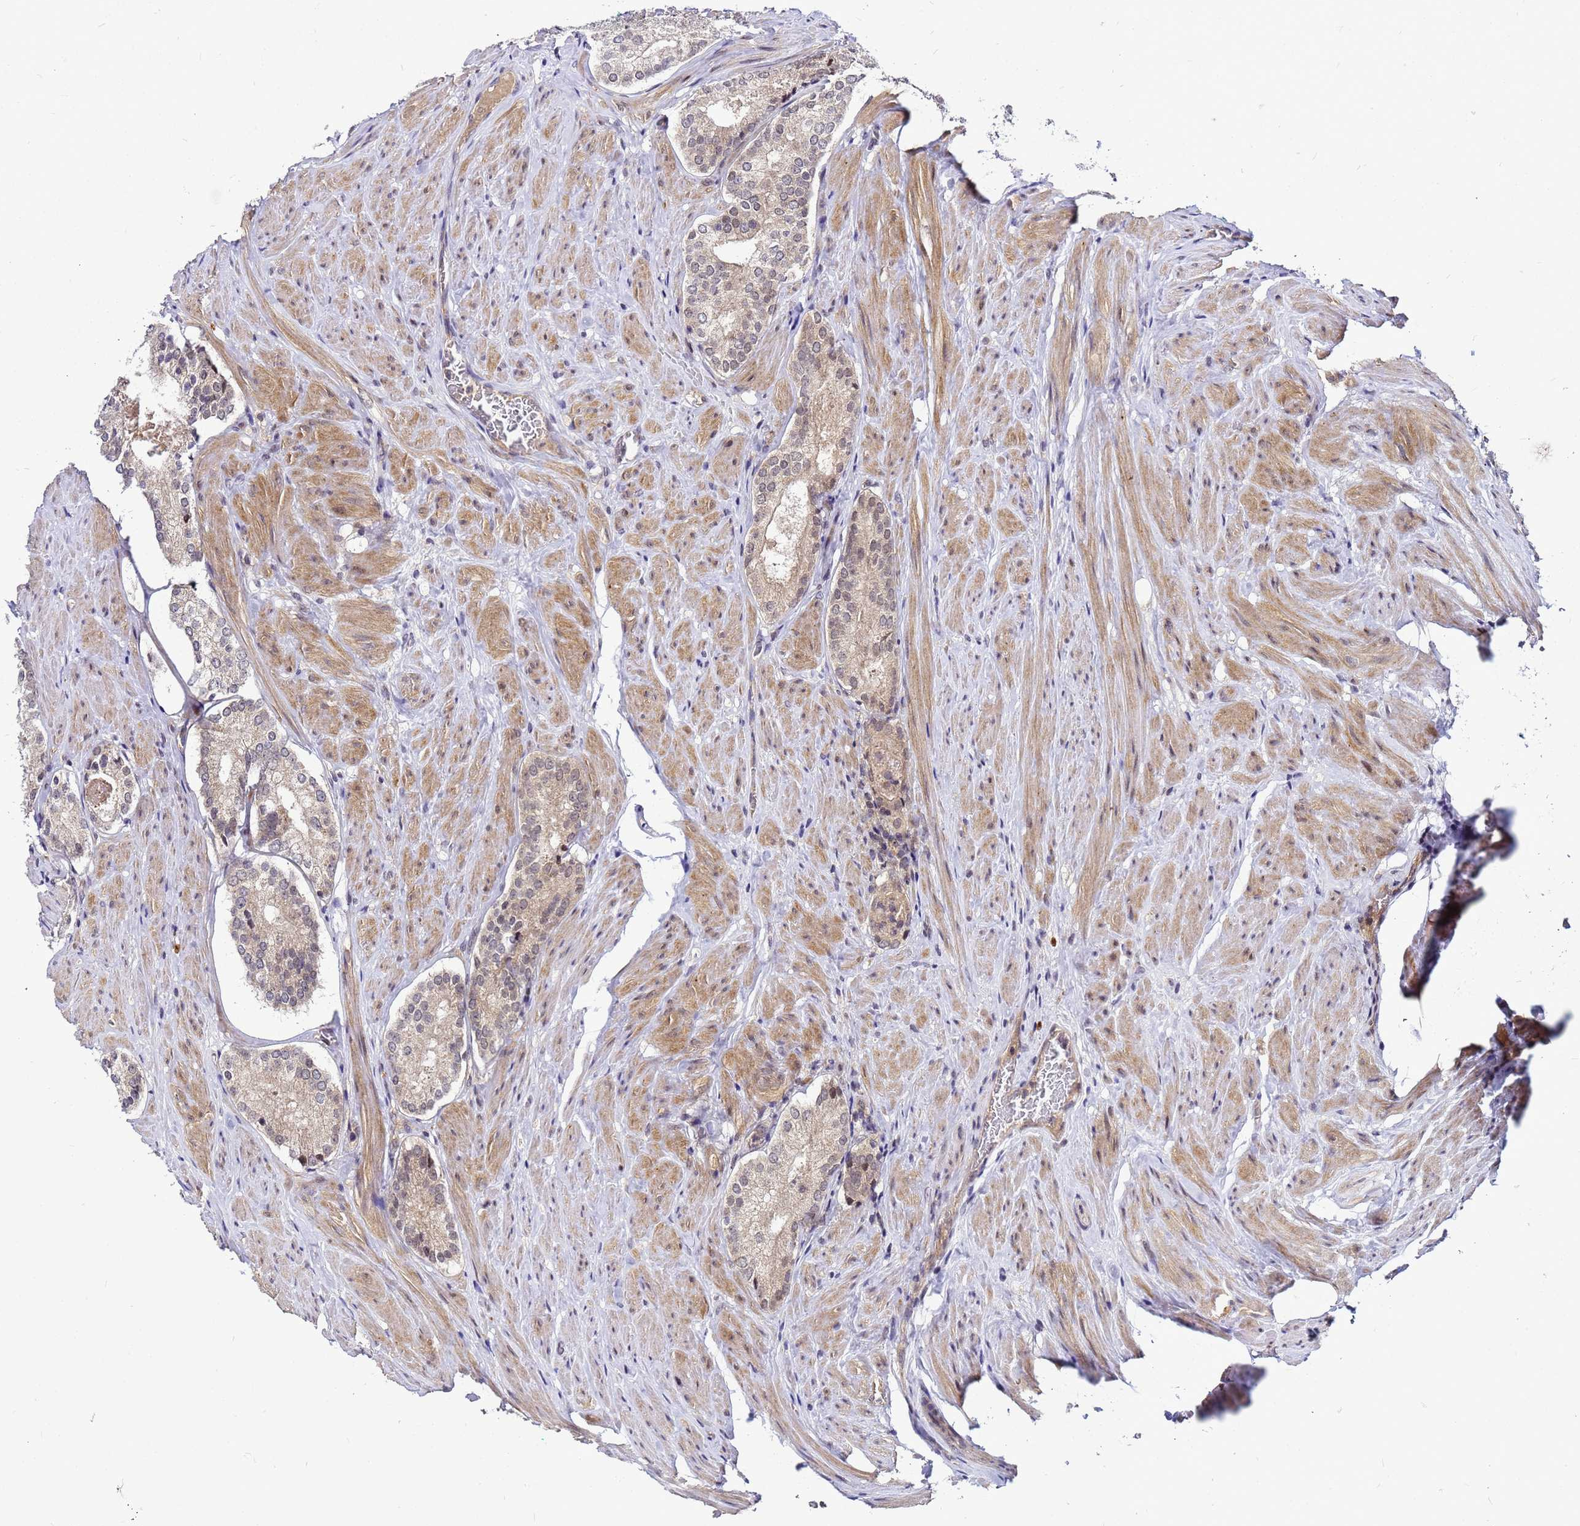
{"staining": {"intensity": "weak", "quantity": "25%-75%", "location": "cytoplasmic/membranous"}, "tissue": "prostate cancer", "cell_type": "Tumor cells", "image_type": "cancer", "snomed": [{"axis": "morphology", "description": "Adenocarcinoma, Low grade"}, {"axis": "topography", "description": "Prostate"}], "caption": "Prostate cancer (low-grade adenocarcinoma) stained for a protein (brown) shows weak cytoplasmic/membranous positive expression in about 25%-75% of tumor cells.", "gene": "SAT1", "patient": {"sex": "male", "age": 54}}